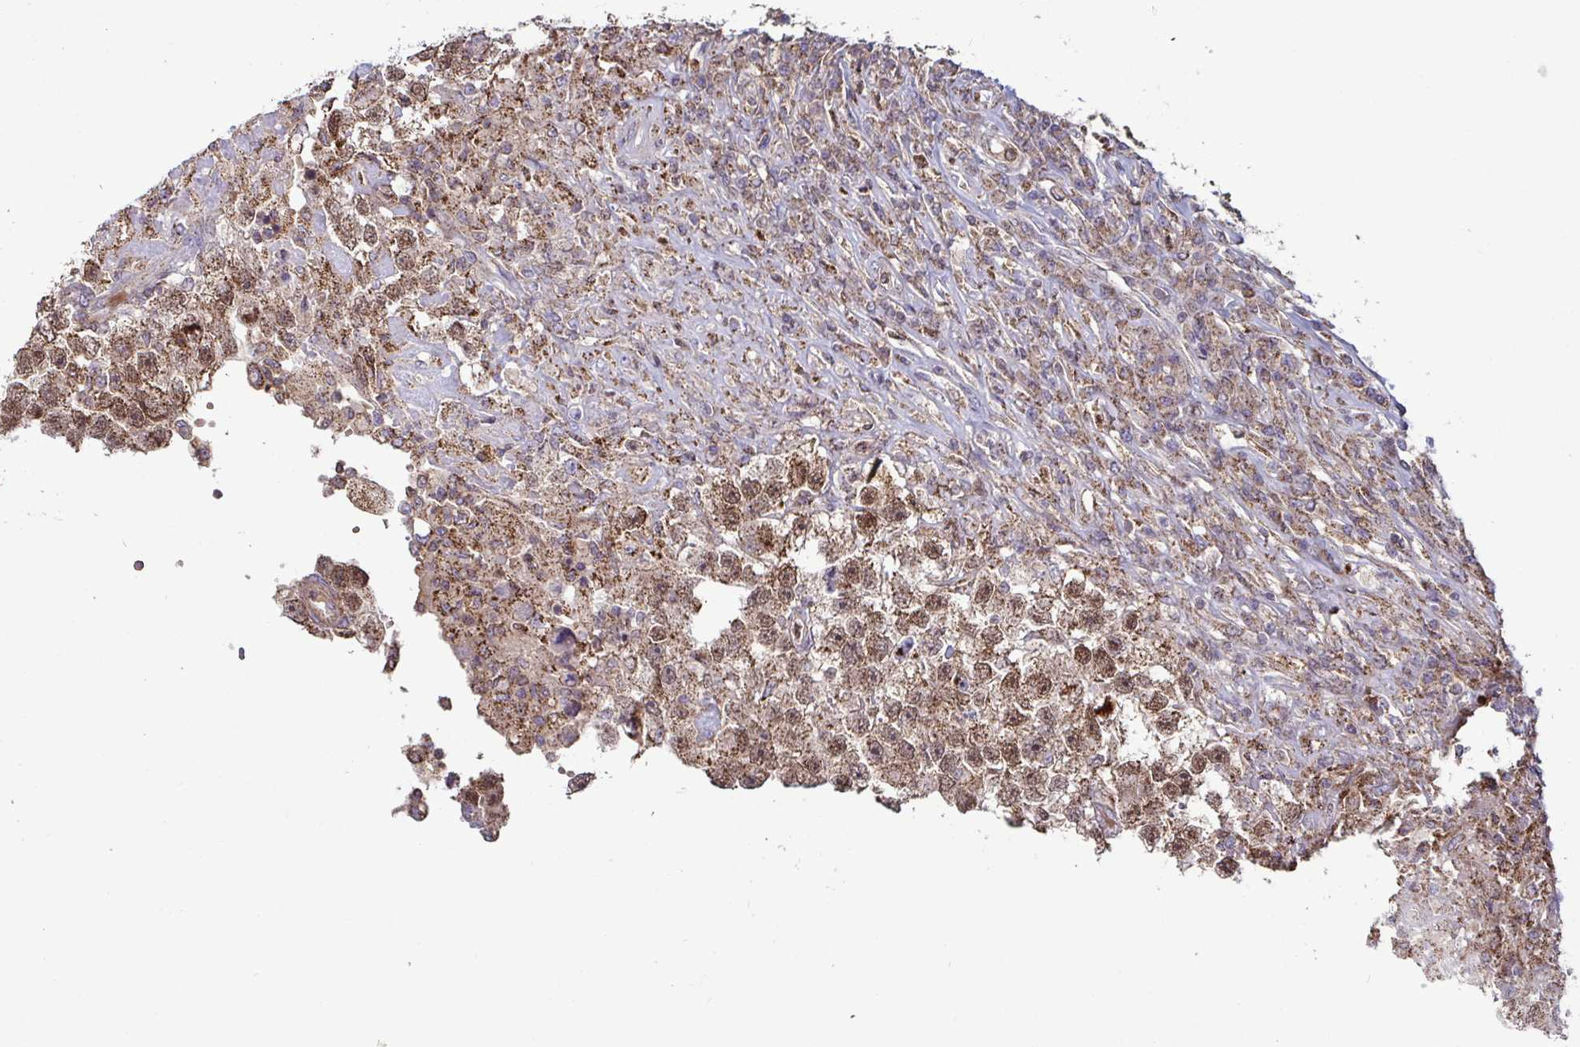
{"staining": {"intensity": "moderate", "quantity": ">75%", "location": "cytoplasmic/membranous,nuclear"}, "tissue": "testis cancer", "cell_type": "Tumor cells", "image_type": "cancer", "snomed": [{"axis": "morphology", "description": "Carcinoma, Embryonal, NOS"}, {"axis": "topography", "description": "Testis"}], "caption": "The immunohistochemical stain shows moderate cytoplasmic/membranous and nuclear positivity in tumor cells of embryonal carcinoma (testis) tissue.", "gene": "SPRY1", "patient": {"sex": "male", "age": 83}}